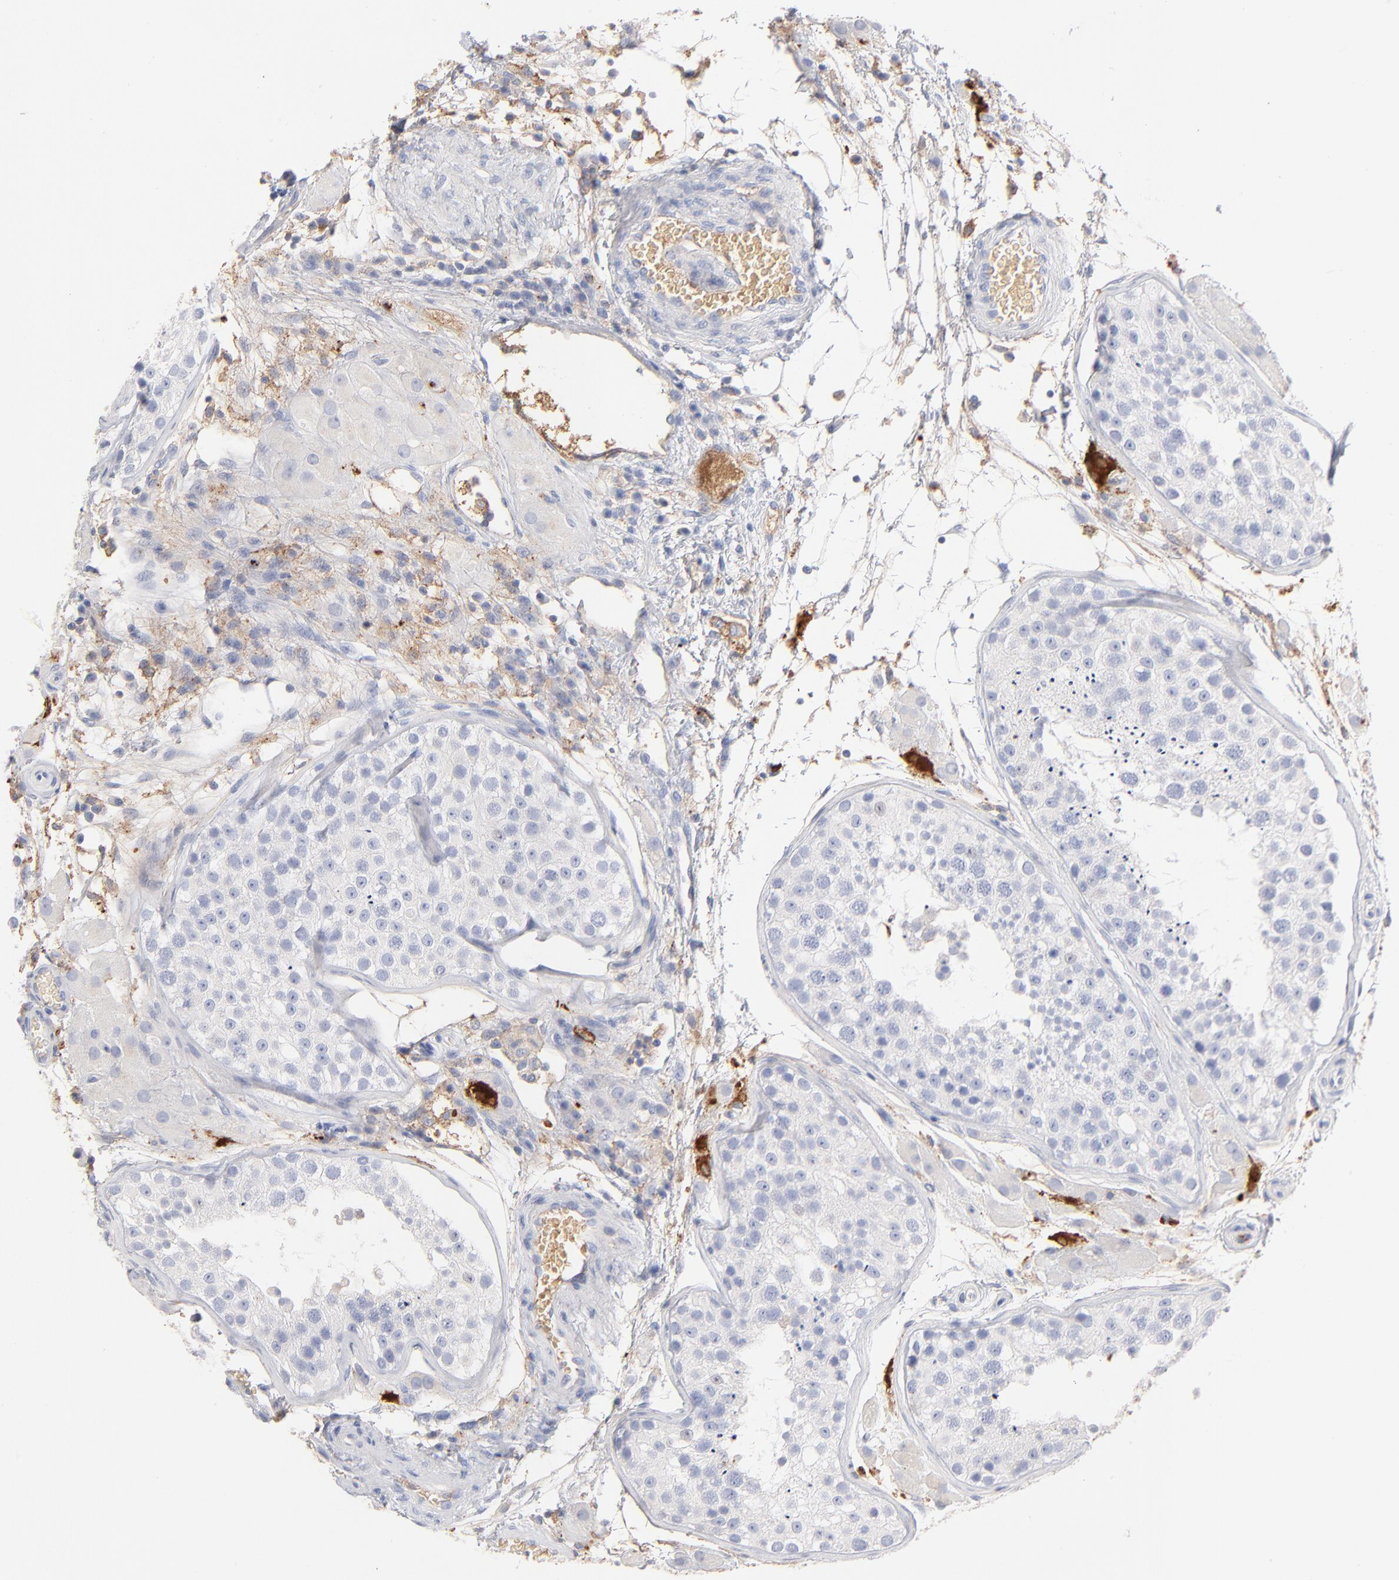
{"staining": {"intensity": "negative", "quantity": "none", "location": "none"}, "tissue": "testis", "cell_type": "Cells in seminiferous ducts", "image_type": "normal", "snomed": [{"axis": "morphology", "description": "Normal tissue, NOS"}, {"axis": "topography", "description": "Testis"}], "caption": "IHC of unremarkable testis shows no staining in cells in seminiferous ducts.", "gene": "APOH", "patient": {"sex": "male", "age": 26}}